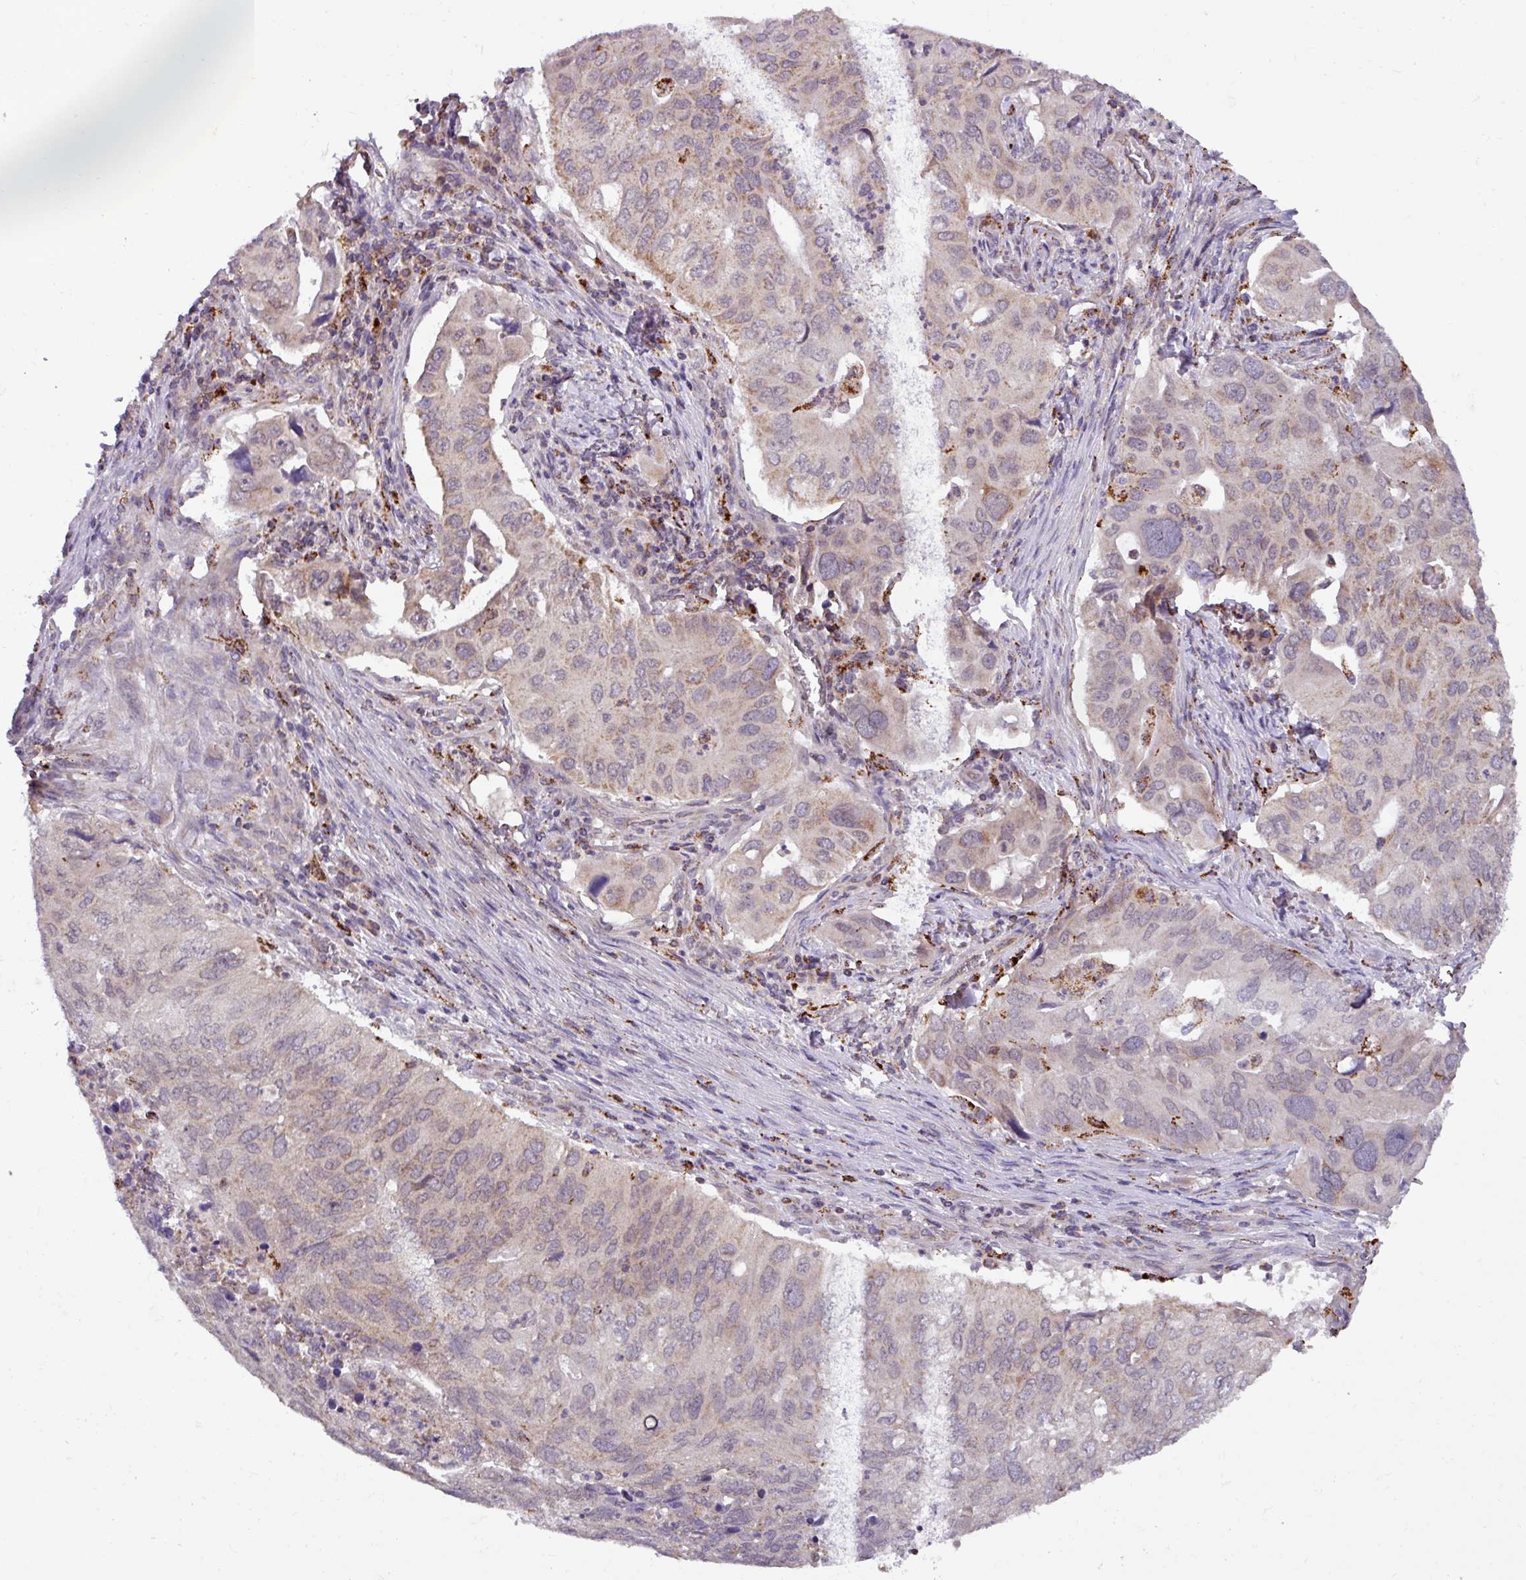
{"staining": {"intensity": "weak", "quantity": "<25%", "location": "cytoplasmic/membranous"}, "tissue": "lung cancer", "cell_type": "Tumor cells", "image_type": "cancer", "snomed": [{"axis": "morphology", "description": "Adenocarcinoma, NOS"}, {"axis": "topography", "description": "Lung"}], "caption": "There is no significant positivity in tumor cells of adenocarcinoma (lung).", "gene": "AKIRIN1", "patient": {"sex": "male", "age": 48}}